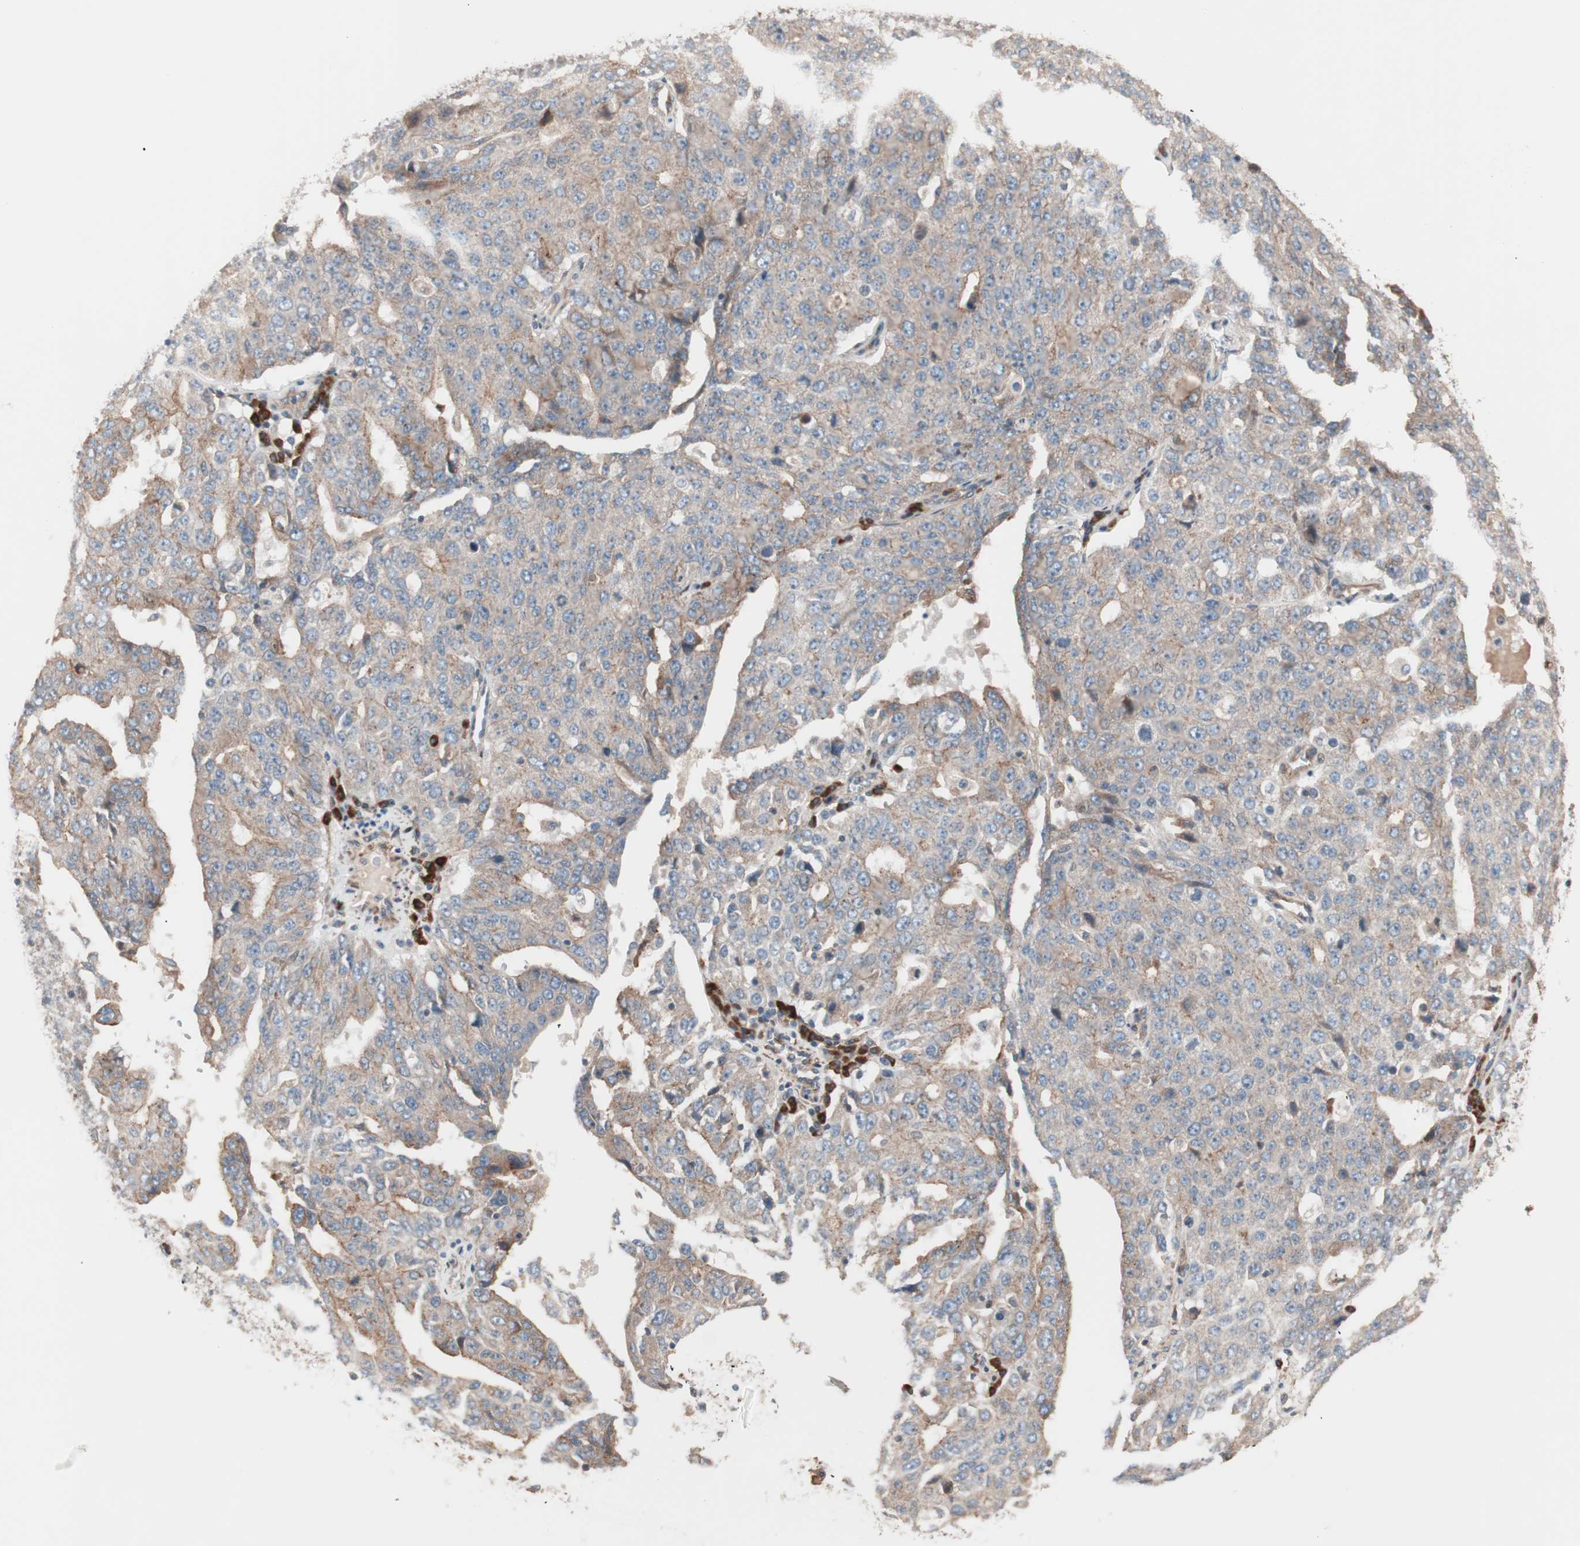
{"staining": {"intensity": "weak", "quantity": ">75%", "location": "cytoplasmic/membranous"}, "tissue": "ovarian cancer", "cell_type": "Tumor cells", "image_type": "cancer", "snomed": [{"axis": "morphology", "description": "Carcinoma, endometroid"}, {"axis": "topography", "description": "Ovary"}], "caption": "Human endometroid carcinoma (ovarian) stained with a brown dye exhibits weak cytoplasmic/membranous positive expression in approximately >75% of tumor cells.", "gene": "ALG5", "patient": {"sex": "female", "age": 62}}